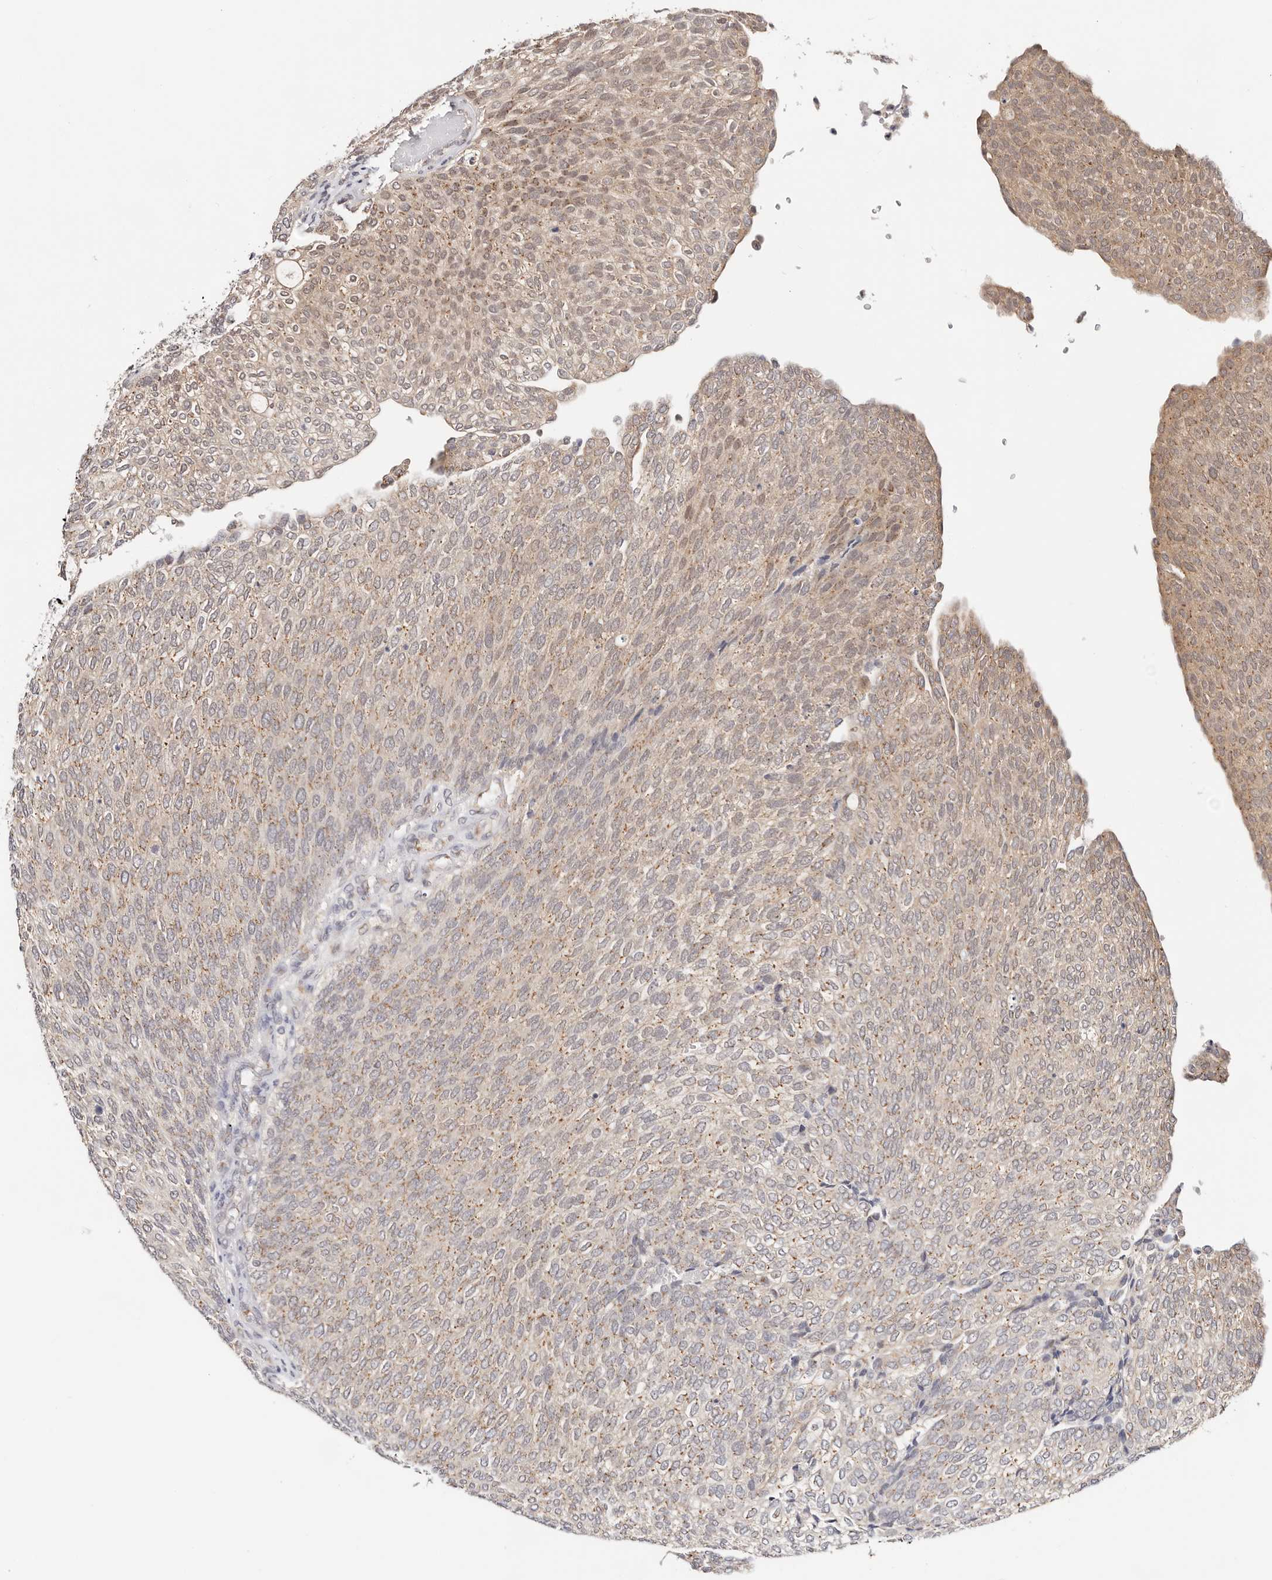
{"staining": {"intensity": "moderate", "quantity": ">75%", "location": "cytoplasmic/membranous"}, "tissue": "urothelial cancer", "cell_type": "Tumor cells", "image_type": "cancer", "snomed": [{"axis": "morphology", "description": "Urothelial carcinoma, Low grade"}, {"axis": "topography", "description": "Urinary bladder"}], "caption": "Human low-grade urothelial carcinoma stained with a brown dye reveals moderate cytoplasmic/membranous positive positivity in approximately >75% of tumor cells.", "gene": "VIPAS39", "patient": {"sex": "female", "age": 79}}